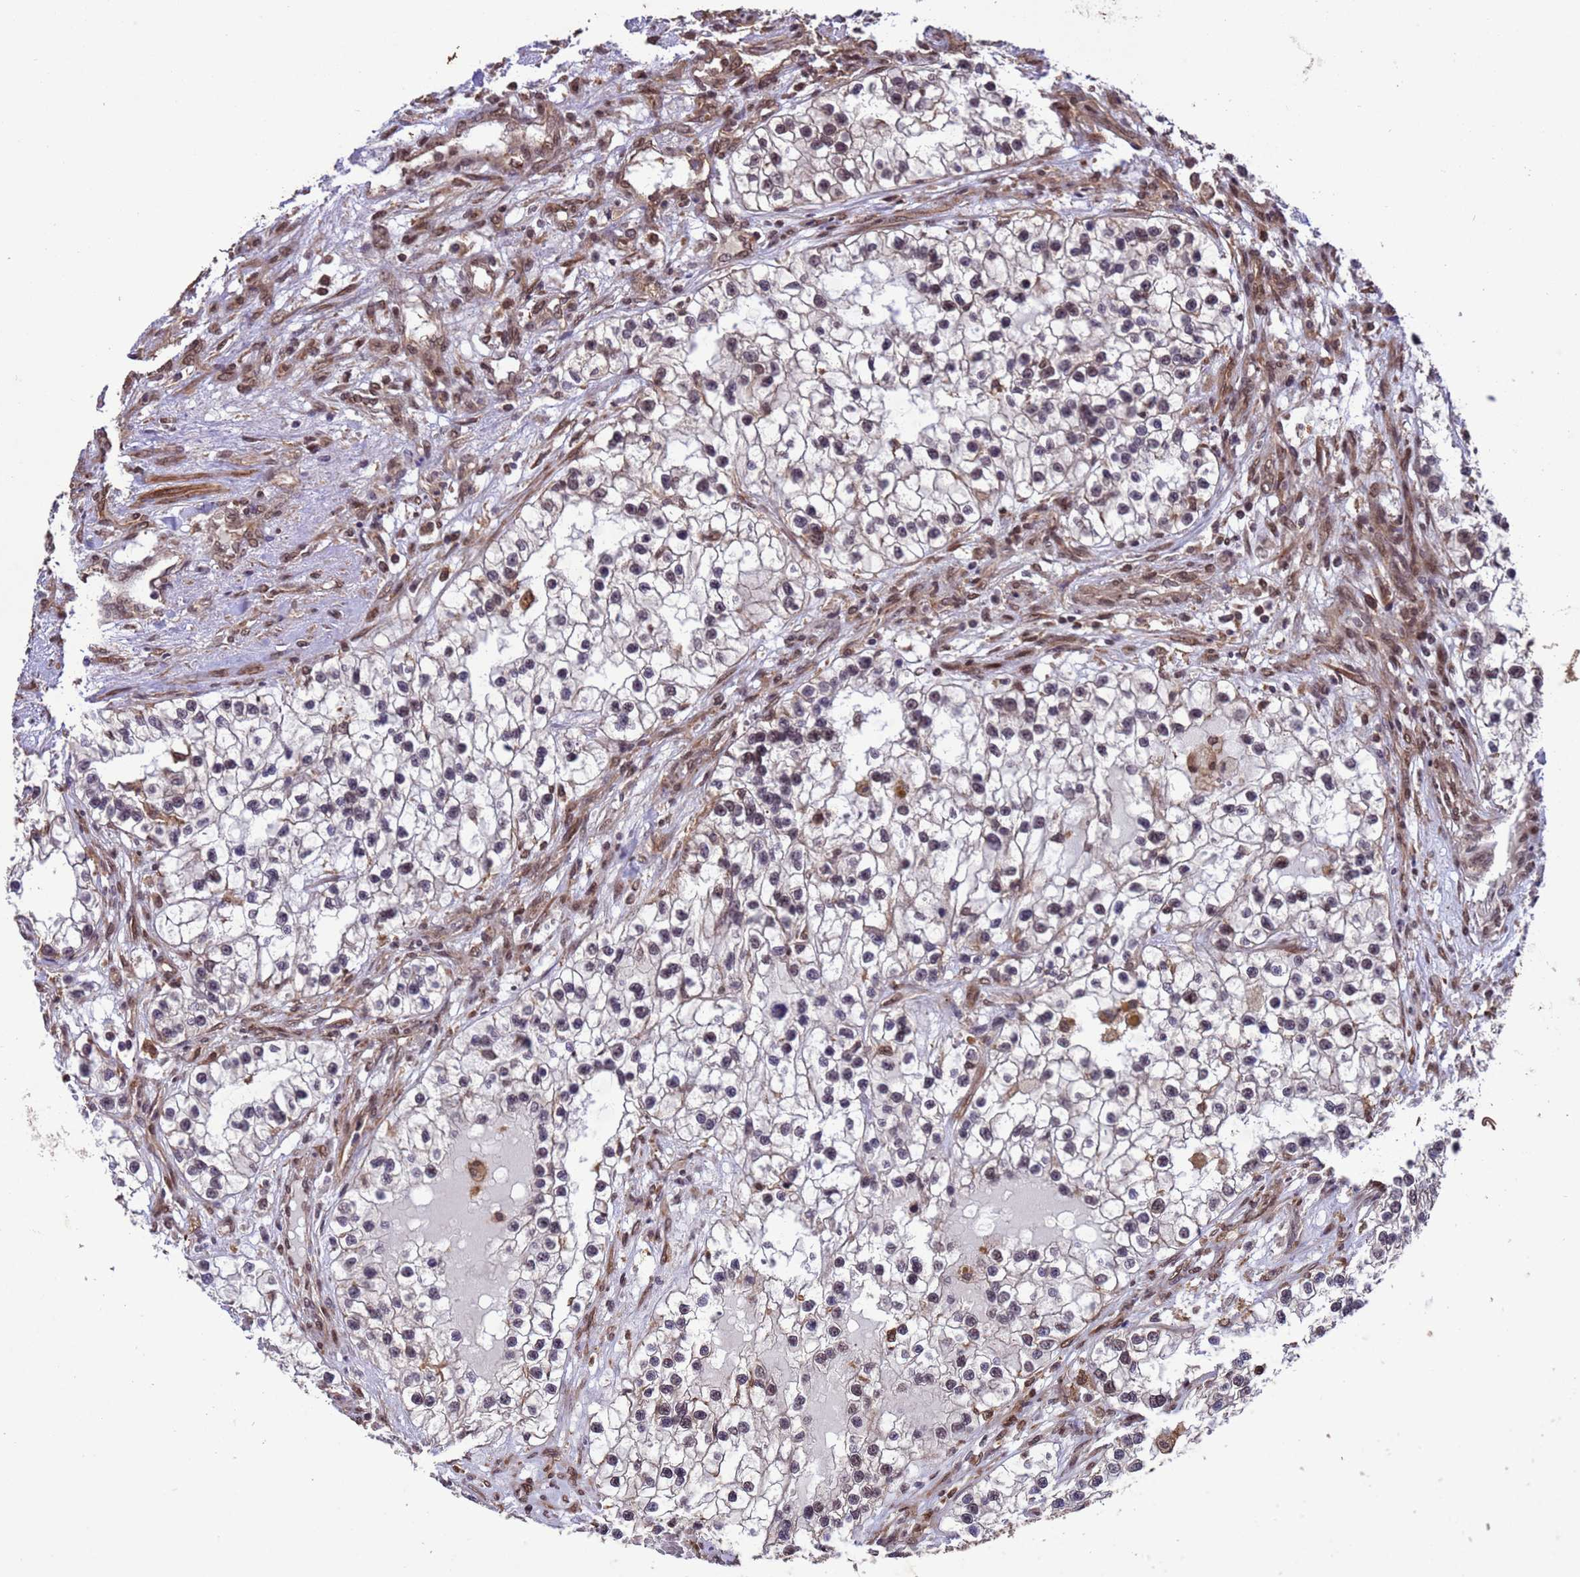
{"staining": {"intensity": "weak", "quantity": "25%-75%", "location": "nuclear"}, "tissue": "renal cancer", "cell_type": "Tumor cells", "image_type": "cancer", "snomed": [{"axis": "morphology", "description": "Adenocarcinoma, NOS"}, {"axis": "topography", "description": "Kidney"}], "caption": "The micrograph reveals staining of renal adenocarcinoma, revealing weak nuclear protein expression (brown color) within tumor cells.", "gene": "VSTM4", "patient": {"sex": "female", "age": 57}}